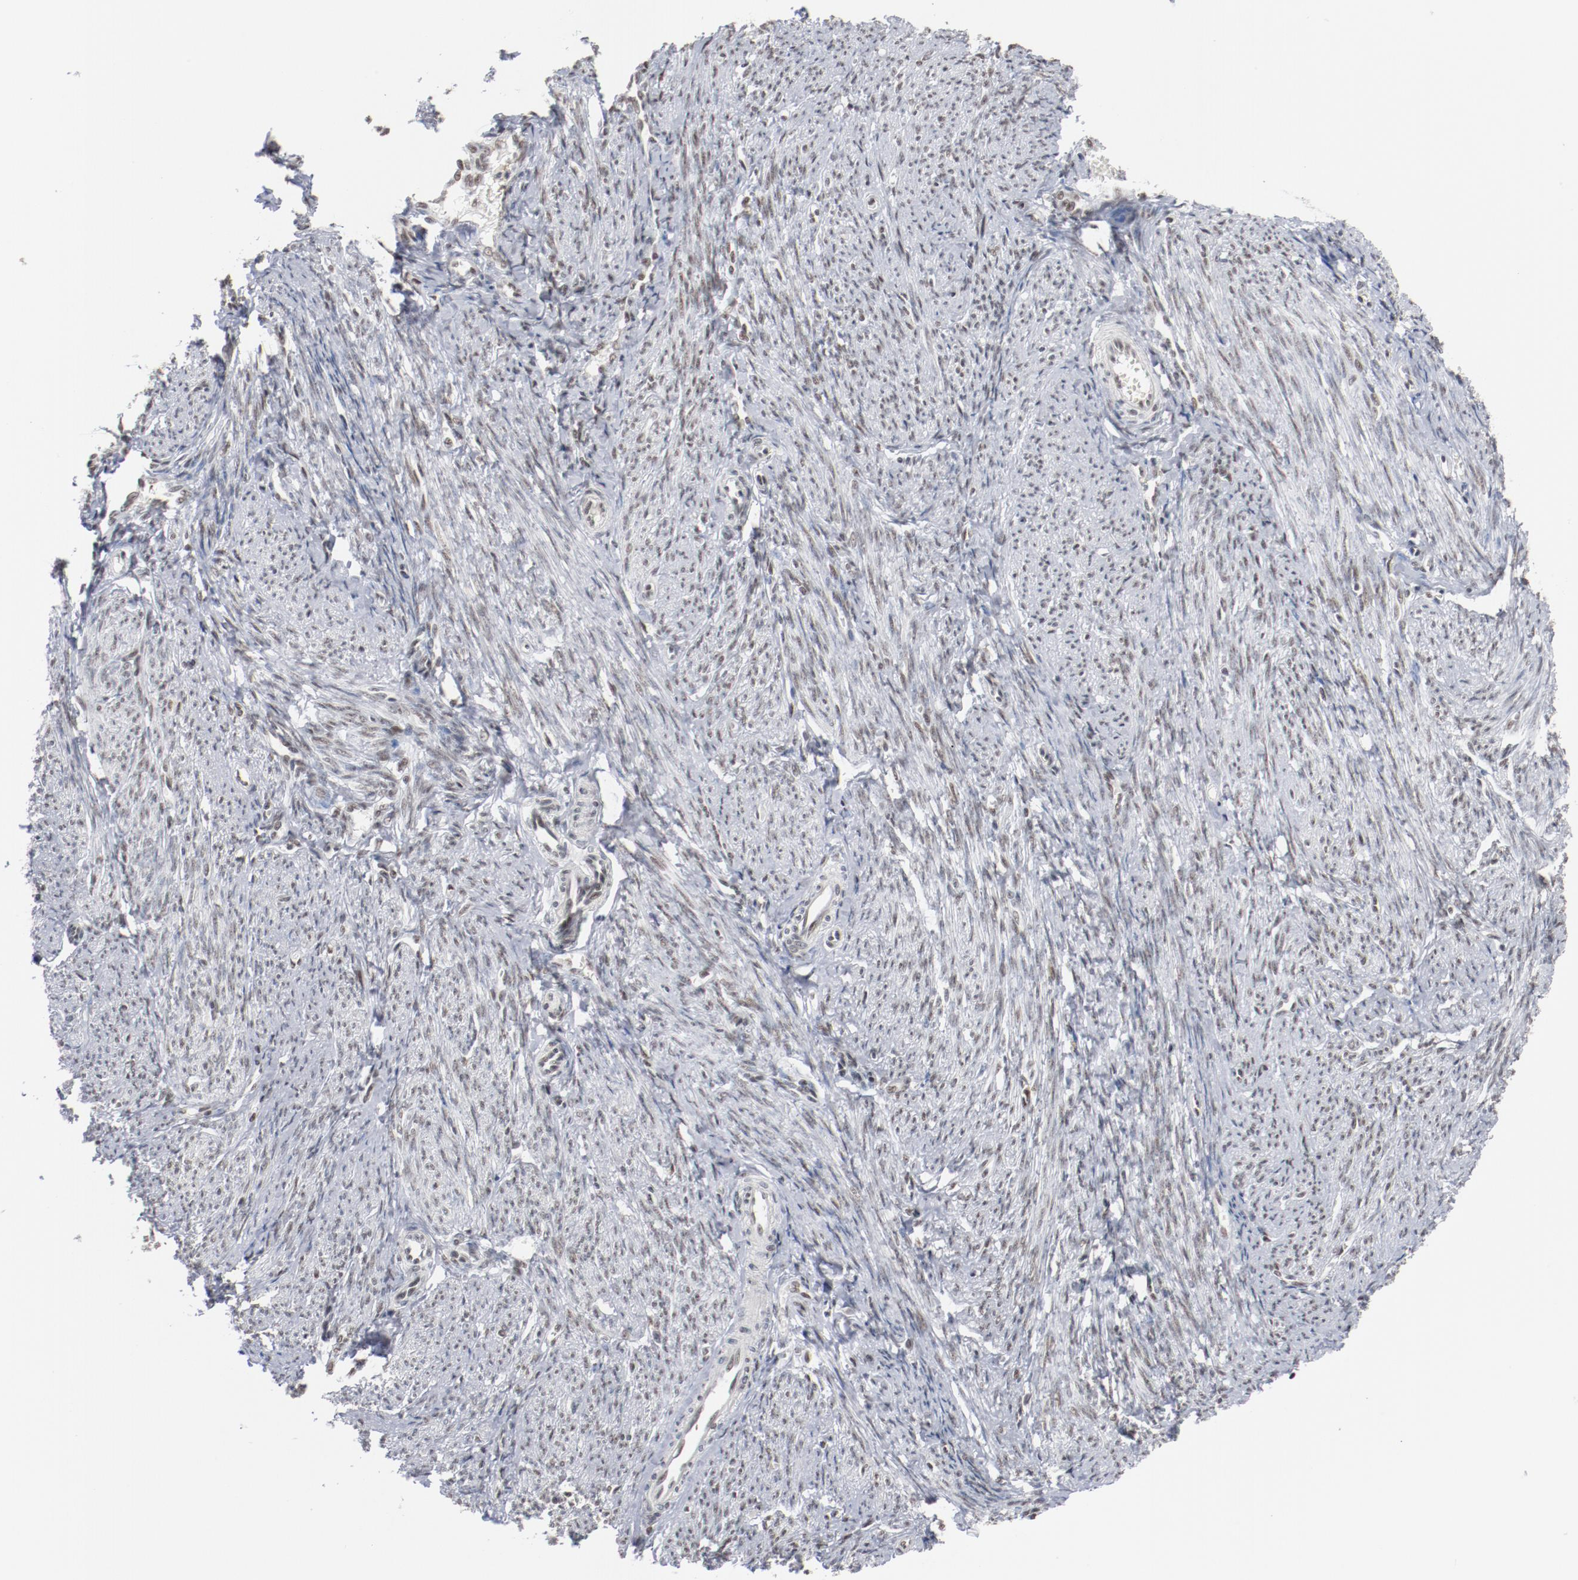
{"staining": {"intensity": "weak", "quantity": ">75%", "location": "nuclear"}, "tissue": "smooth muscle", "cell_type": "Smooth muscle cells", "image_type": "normal", "snomed": [{"axis": "morphology", "description": "Normal tissue, NOS"}, {"axis": "topography", "description": "Smooth muscle"}, {"axis": "topography", "description": "Cervix"}], "caption": "IHC (DAB (3,3'-diaminobenzidine)) staining of normal human smooth muscle reveals weak nuclear protein staining in about >75% of smooth muscle cells. (DAB IHC, brown staining for protein, blue staining for nuclei).", "gene": "BUB3", "patient": {"sex": "female", "age": 70}}